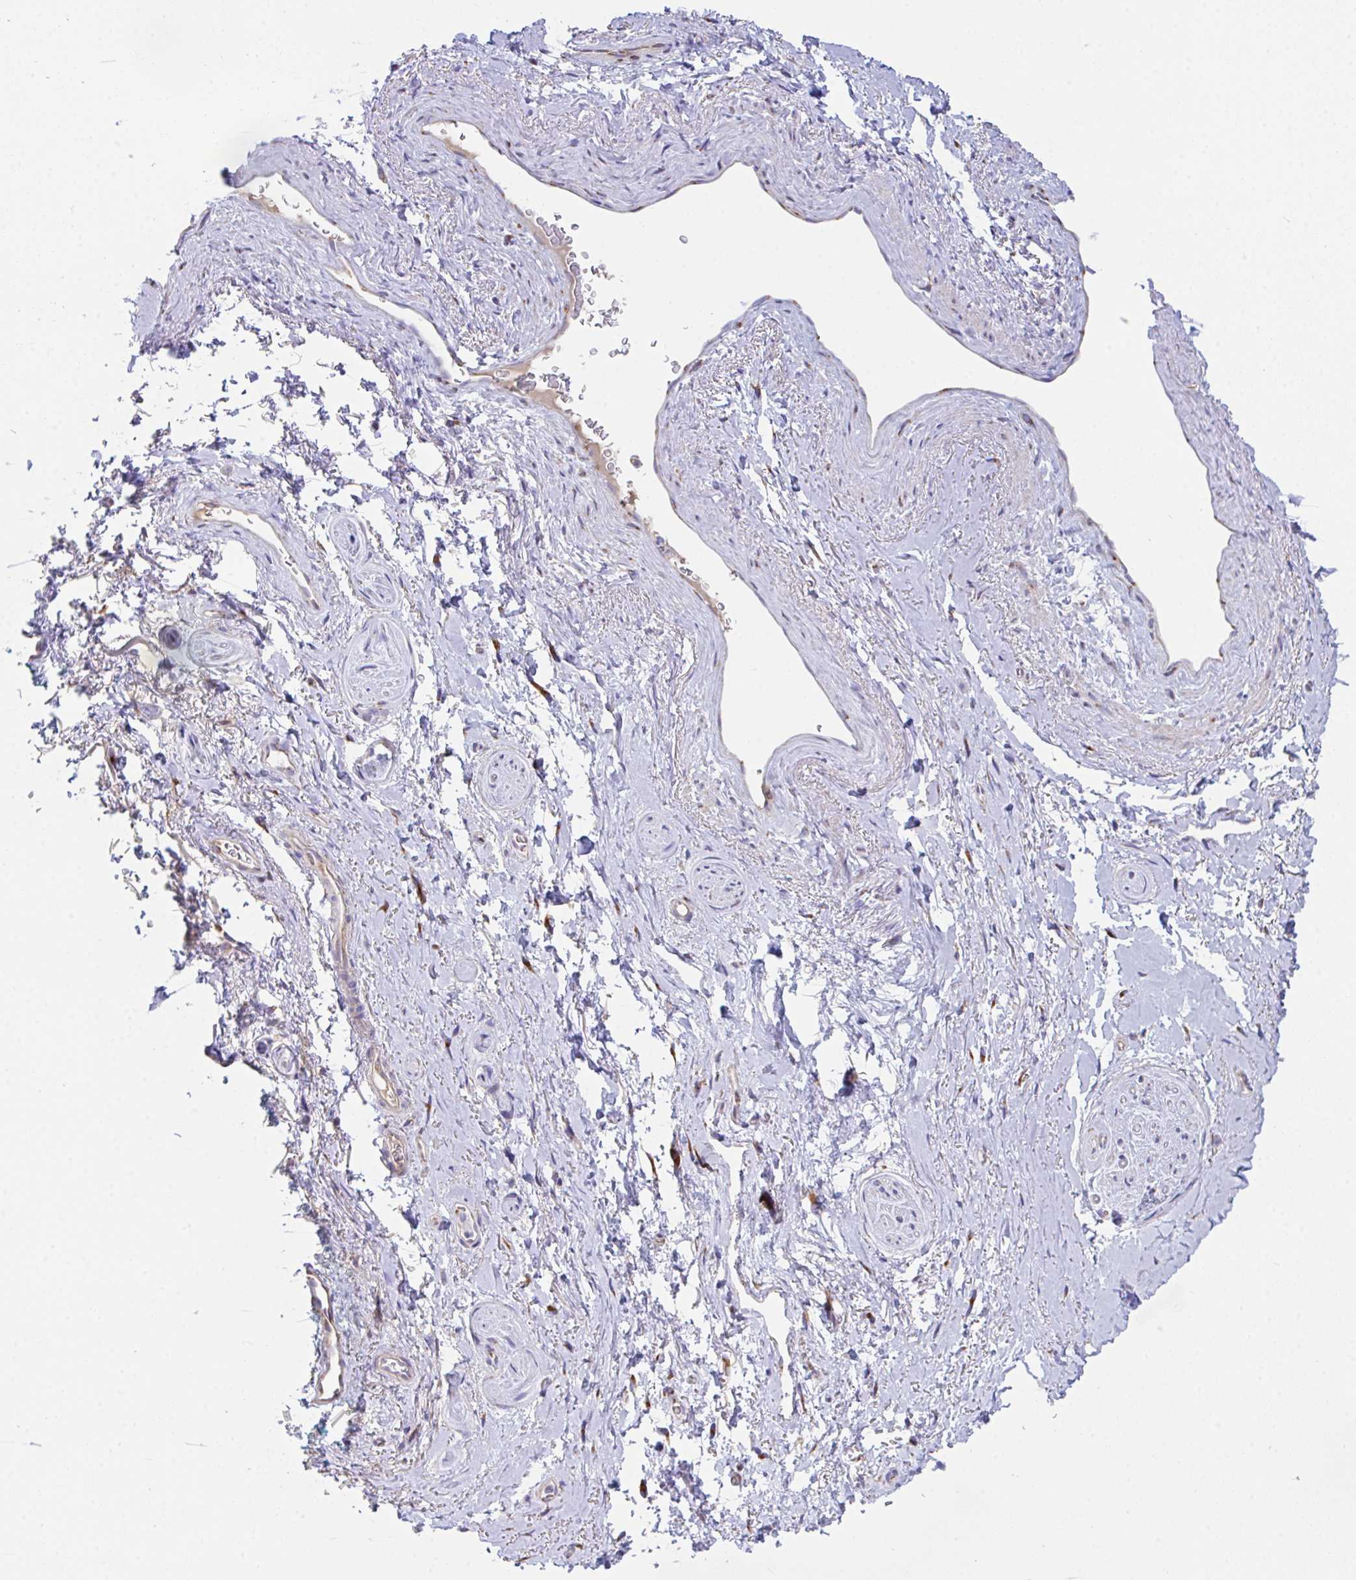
{"staining": {"intensity": "negative", "quantity": "none", "location": "none"}, "tissue": "adipose tissue", "cell_type": "Adipocytes", "image_type": "normal", "snomed": [{"axis": "morphology", "description": "Normal tissue, NOS"}, {"axis": "topography", "description": "Vulva"}, {"axis": "topography", "description": "Peripheral nerve tissue"}], "caption": "Adipocytes show no significant positivity in unremarkable adipose tissue. (DAB IHC, high magnification).", "gene": "MIA3", "patient": {"sex": "female", "age": 66}}